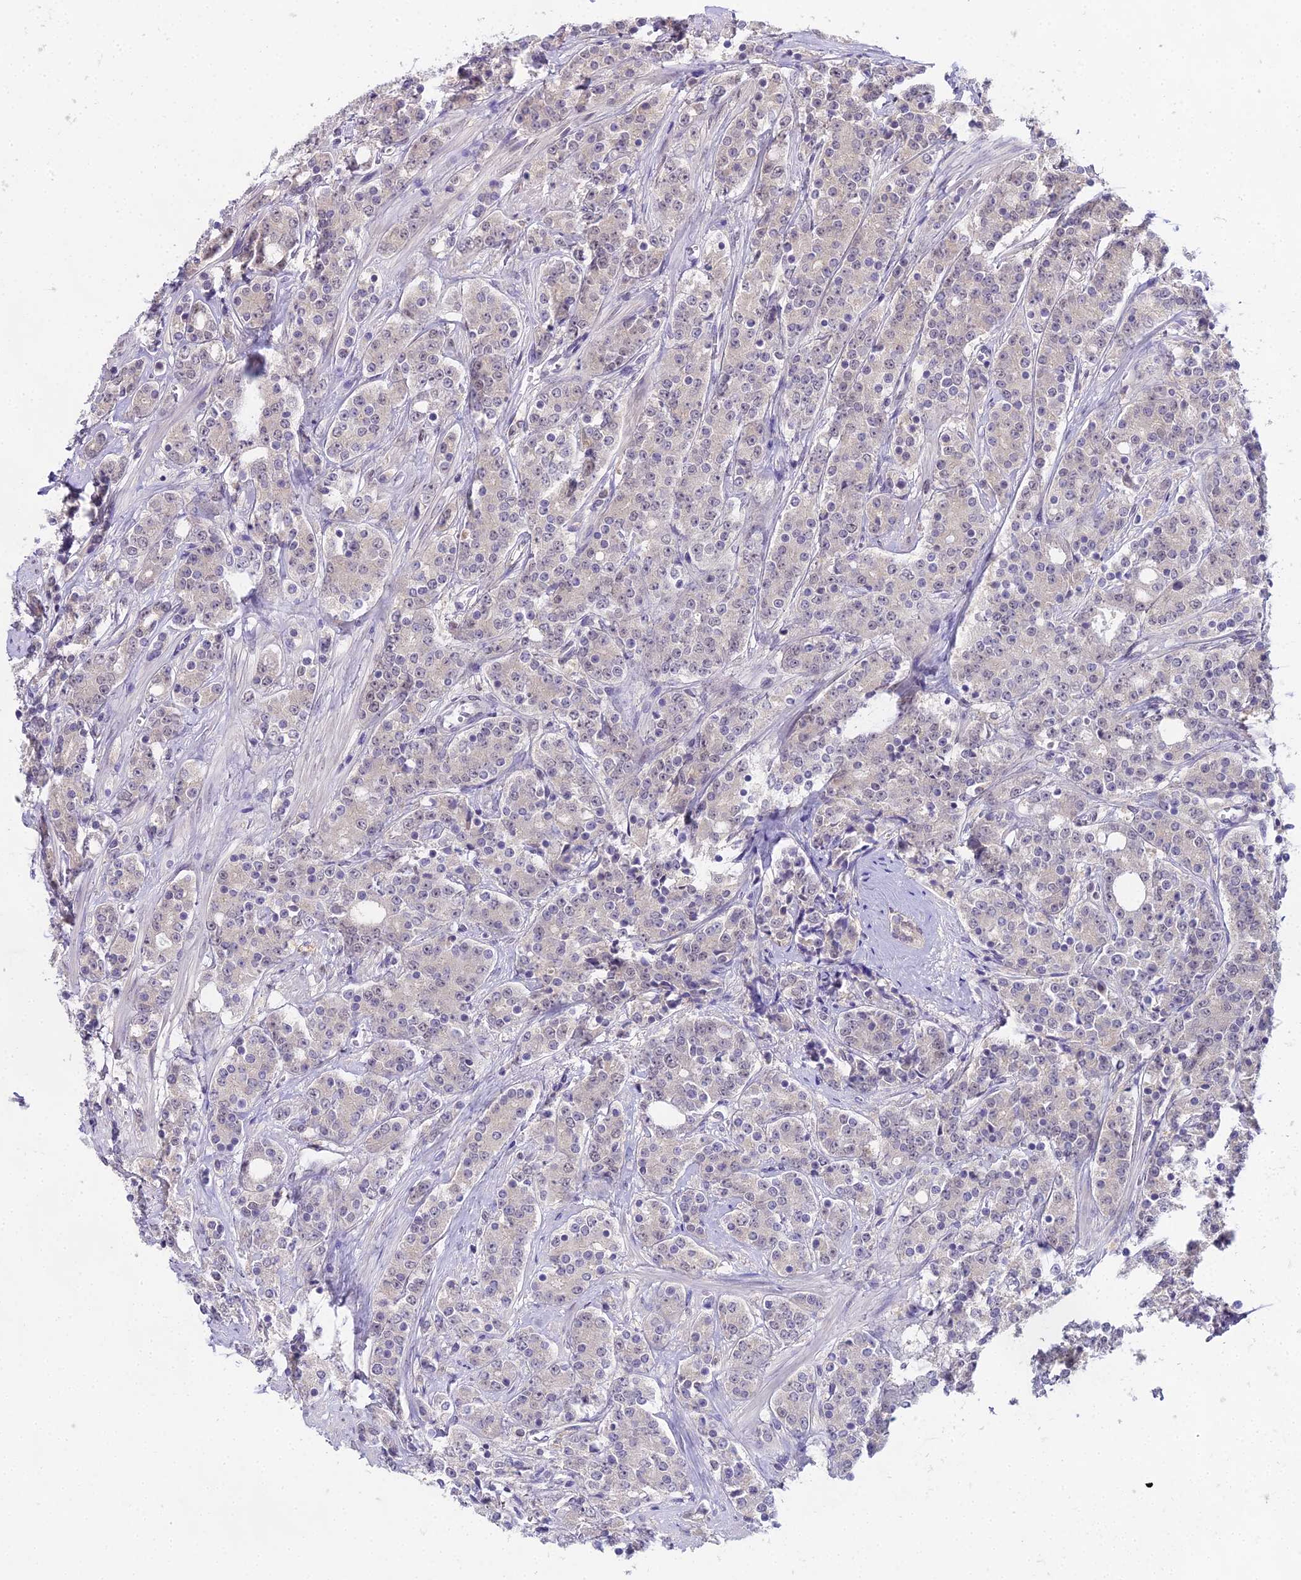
{"staining": {"intensity": "negative", "quantity": "none", "location": "none"}, "tissue": "prostate cancer", "cell_type": "Tumor cells", "image_type": "cancer", "snomed": [{"axis": "morphology", "description": "Adenocarcinoma, High grade"}, {"axis": "topography", "description": "Prostate"}], "caption": "Immunohistochemistry micrograph of neoplastic tissue: human adenocarcinoma (high-grade) (prostate) stained with DAB shows no significant protein expression in tumor cells.", "gene": "MAT2A", "patient": {"sex": "male", "age": 62}}